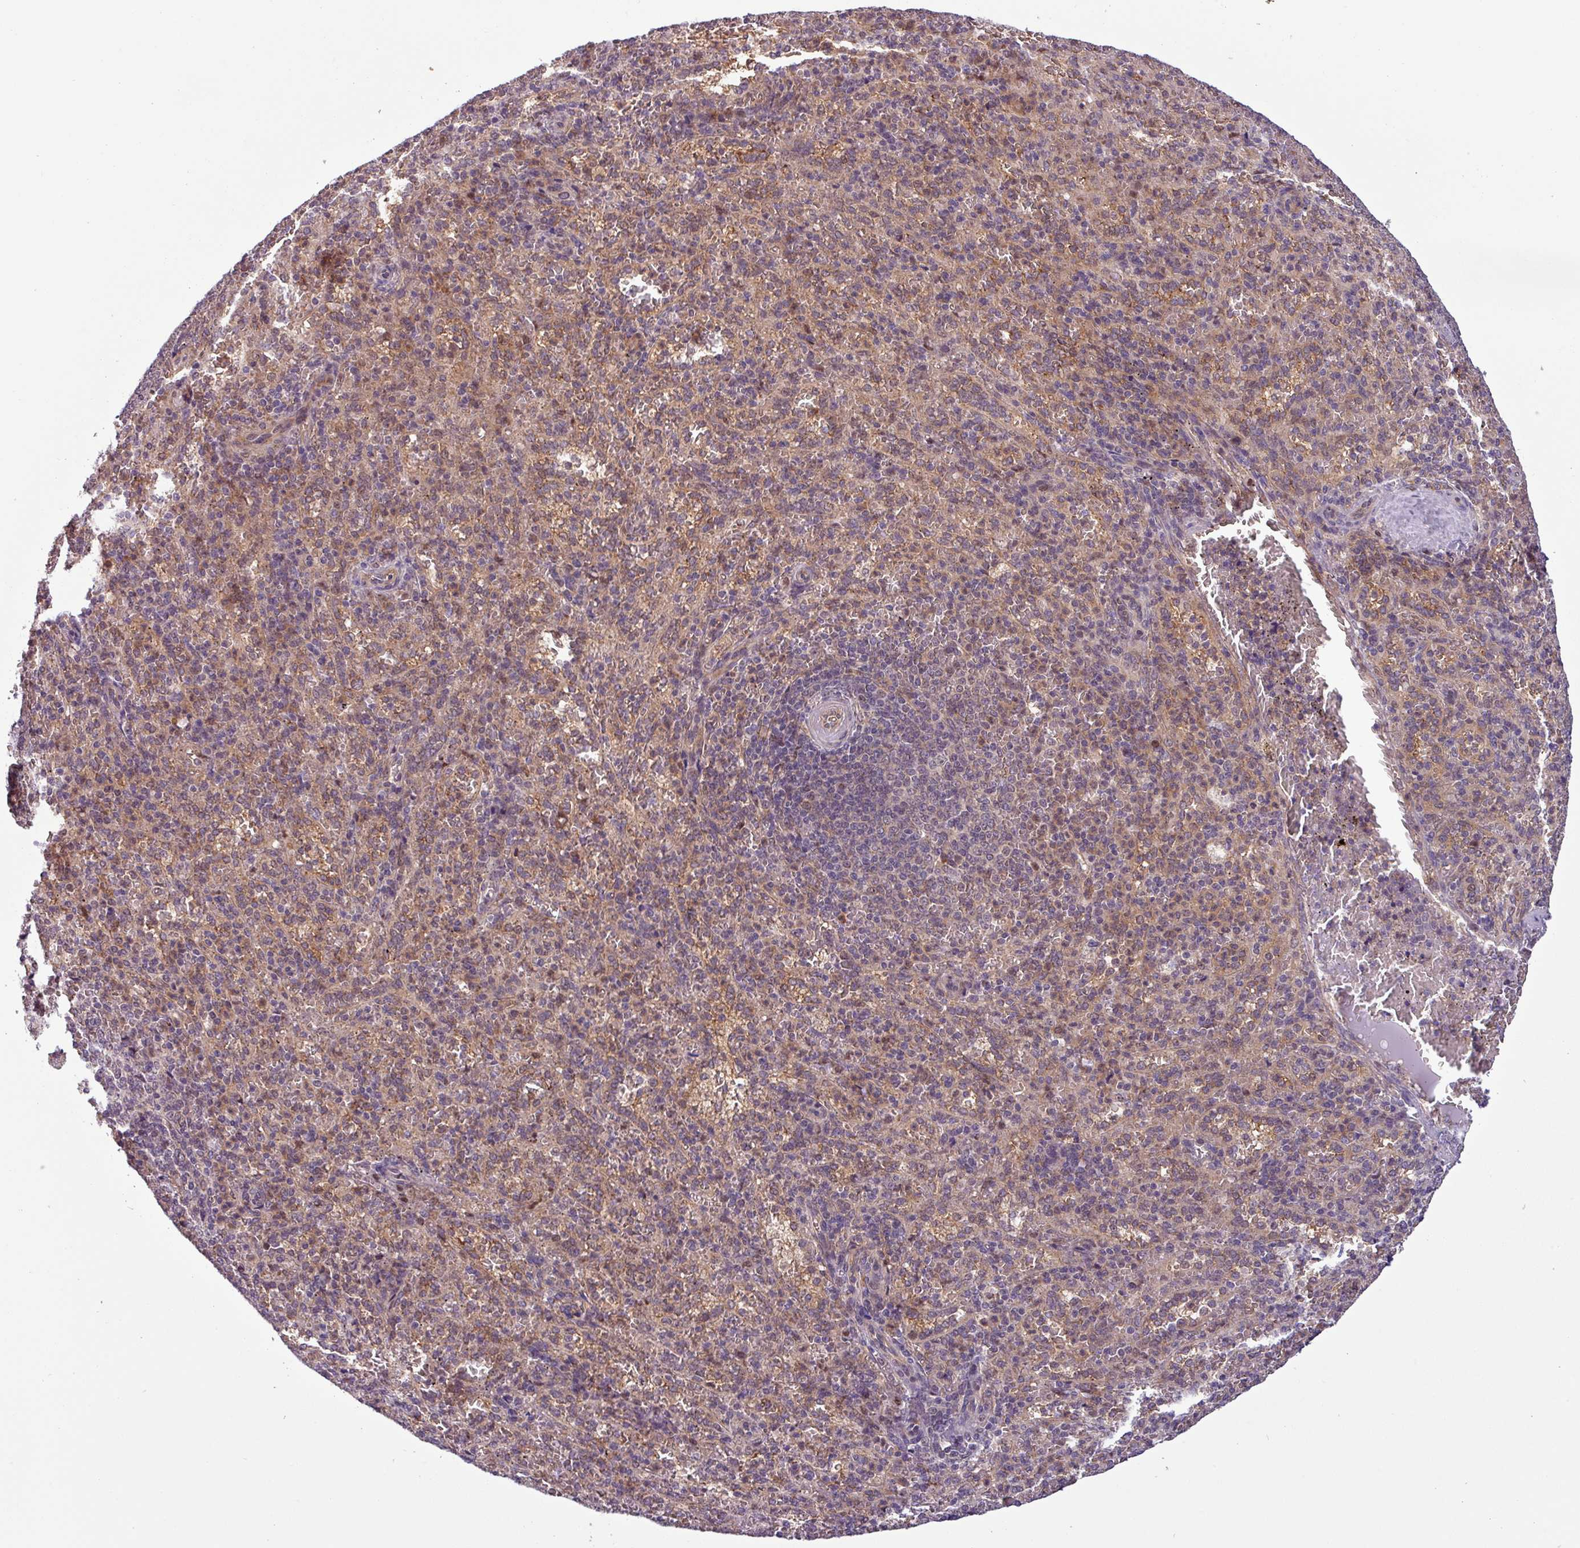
{"staining": {"intensity": "weak", "quantity": "<25%", "location": "cytoplasmic/membranous"}, "tissue": "spleen", "cell_type": "Cells in red pulp", "image_type": "normal", "snomed": [{"axis": "morphology", "description": "Normal tissue, NOS"}, {"axis": "topography", "description": "Spleen"}], "caption": "Cells in red pulp show no significant protein positivity in normal spleen. Brightfield microscopy of immunohistochemistry (IHC) stained with DAB (brown) and hematoxylin (blue), captured at high magnification.", "gene": "NPFFR1", "patient": {"sex": "female", "age": 21}}